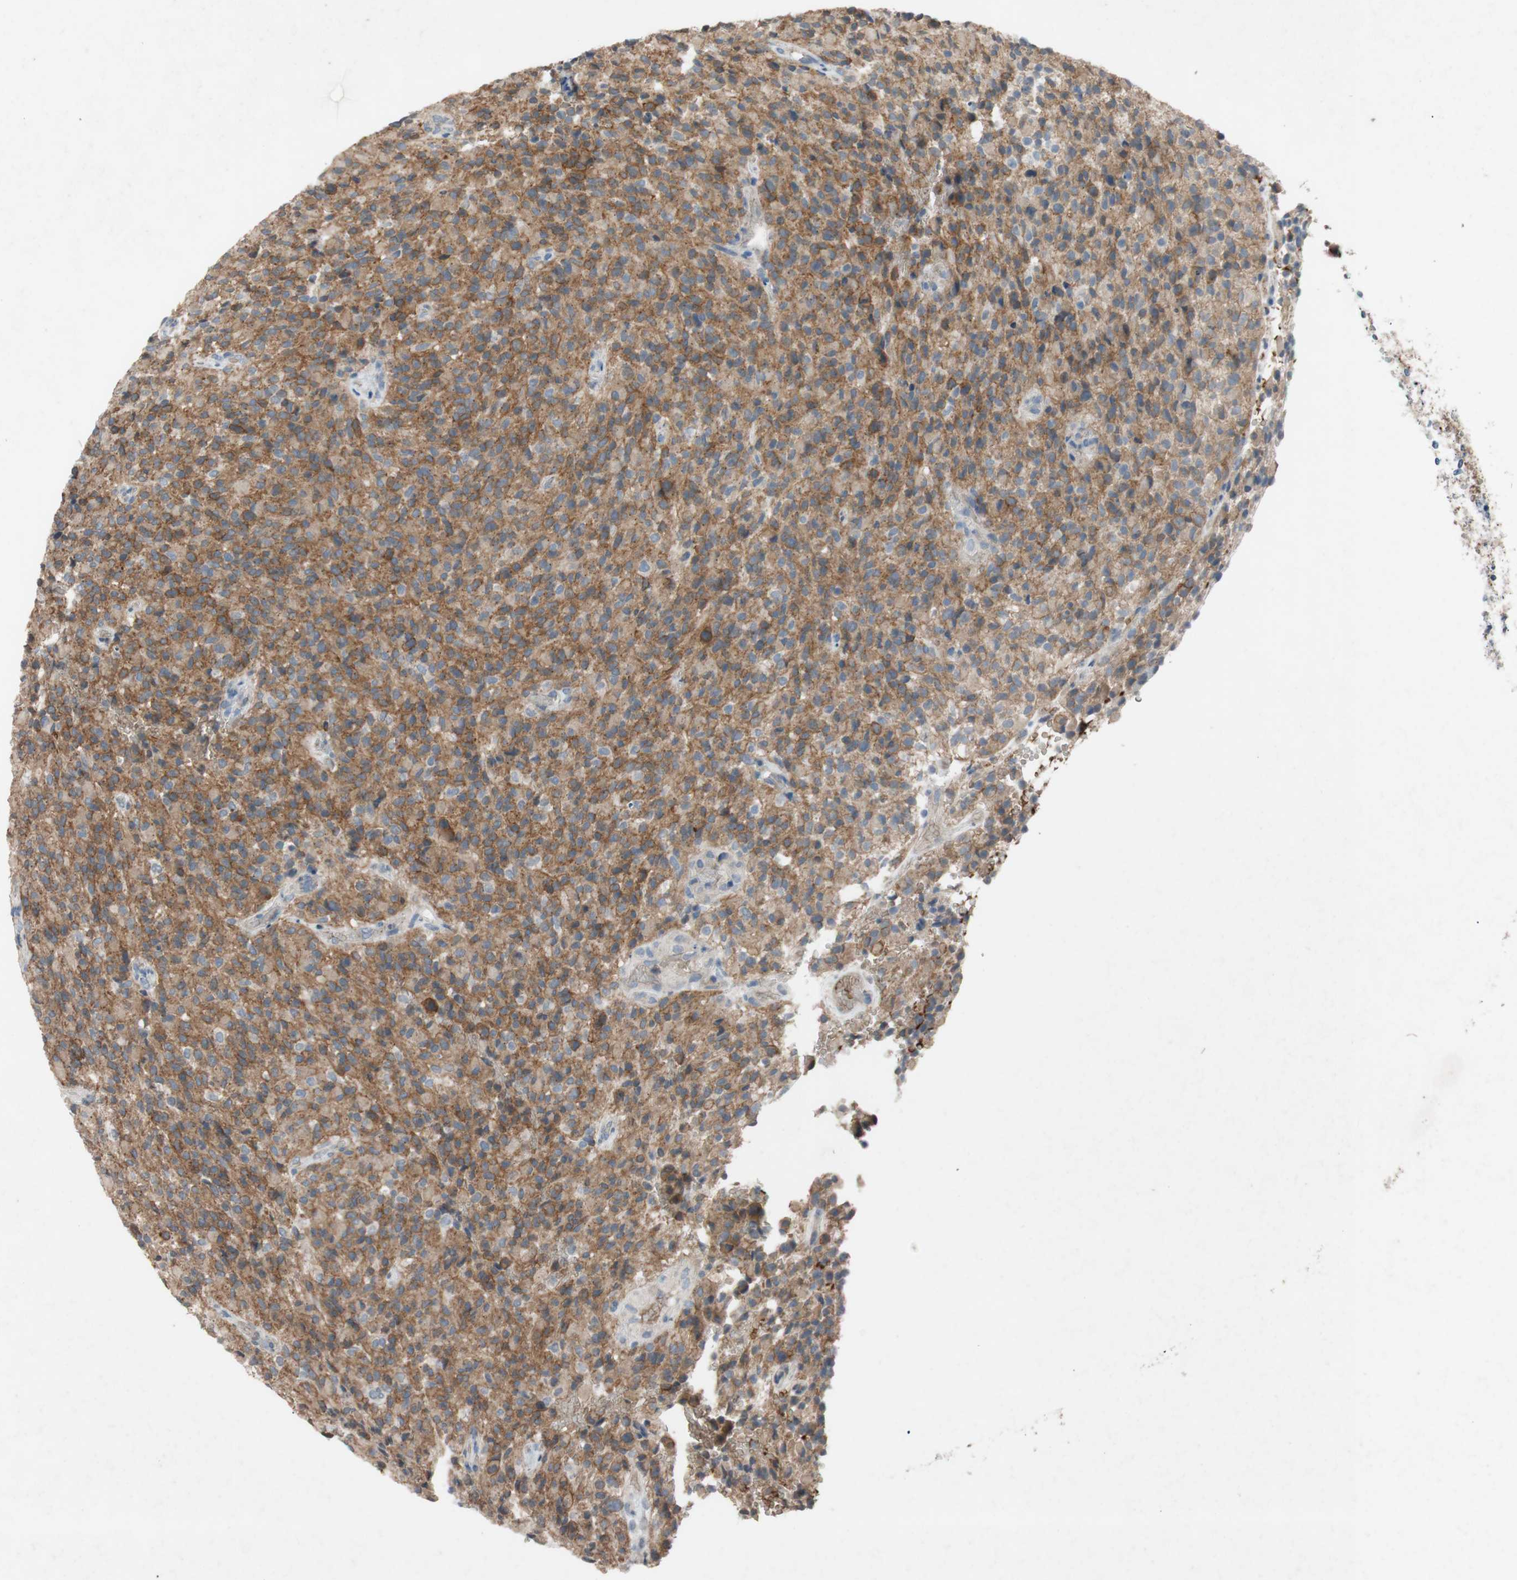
{"staining": {"intensity": "weak", "quantity": "25%-75%", "location": "cytoplasmic/membranous"}, "tissue": "glioma", "cell_type": "Tumor cells", "image_type": "cancer", "snomed": [{"axis": "morphology", "description": "Glioma, malignant, High grade"}, {"axis": "topography", "description": "Brain"}], "caption": "High-grade glioma (malignant) was stained to show a protein in brown. There is low levels of weak cytoplasmic/membranous positivity in about 25%-75% of tumor cells.", "gene": "ADD2", "patient": {"sex": "male", "age": 71}}